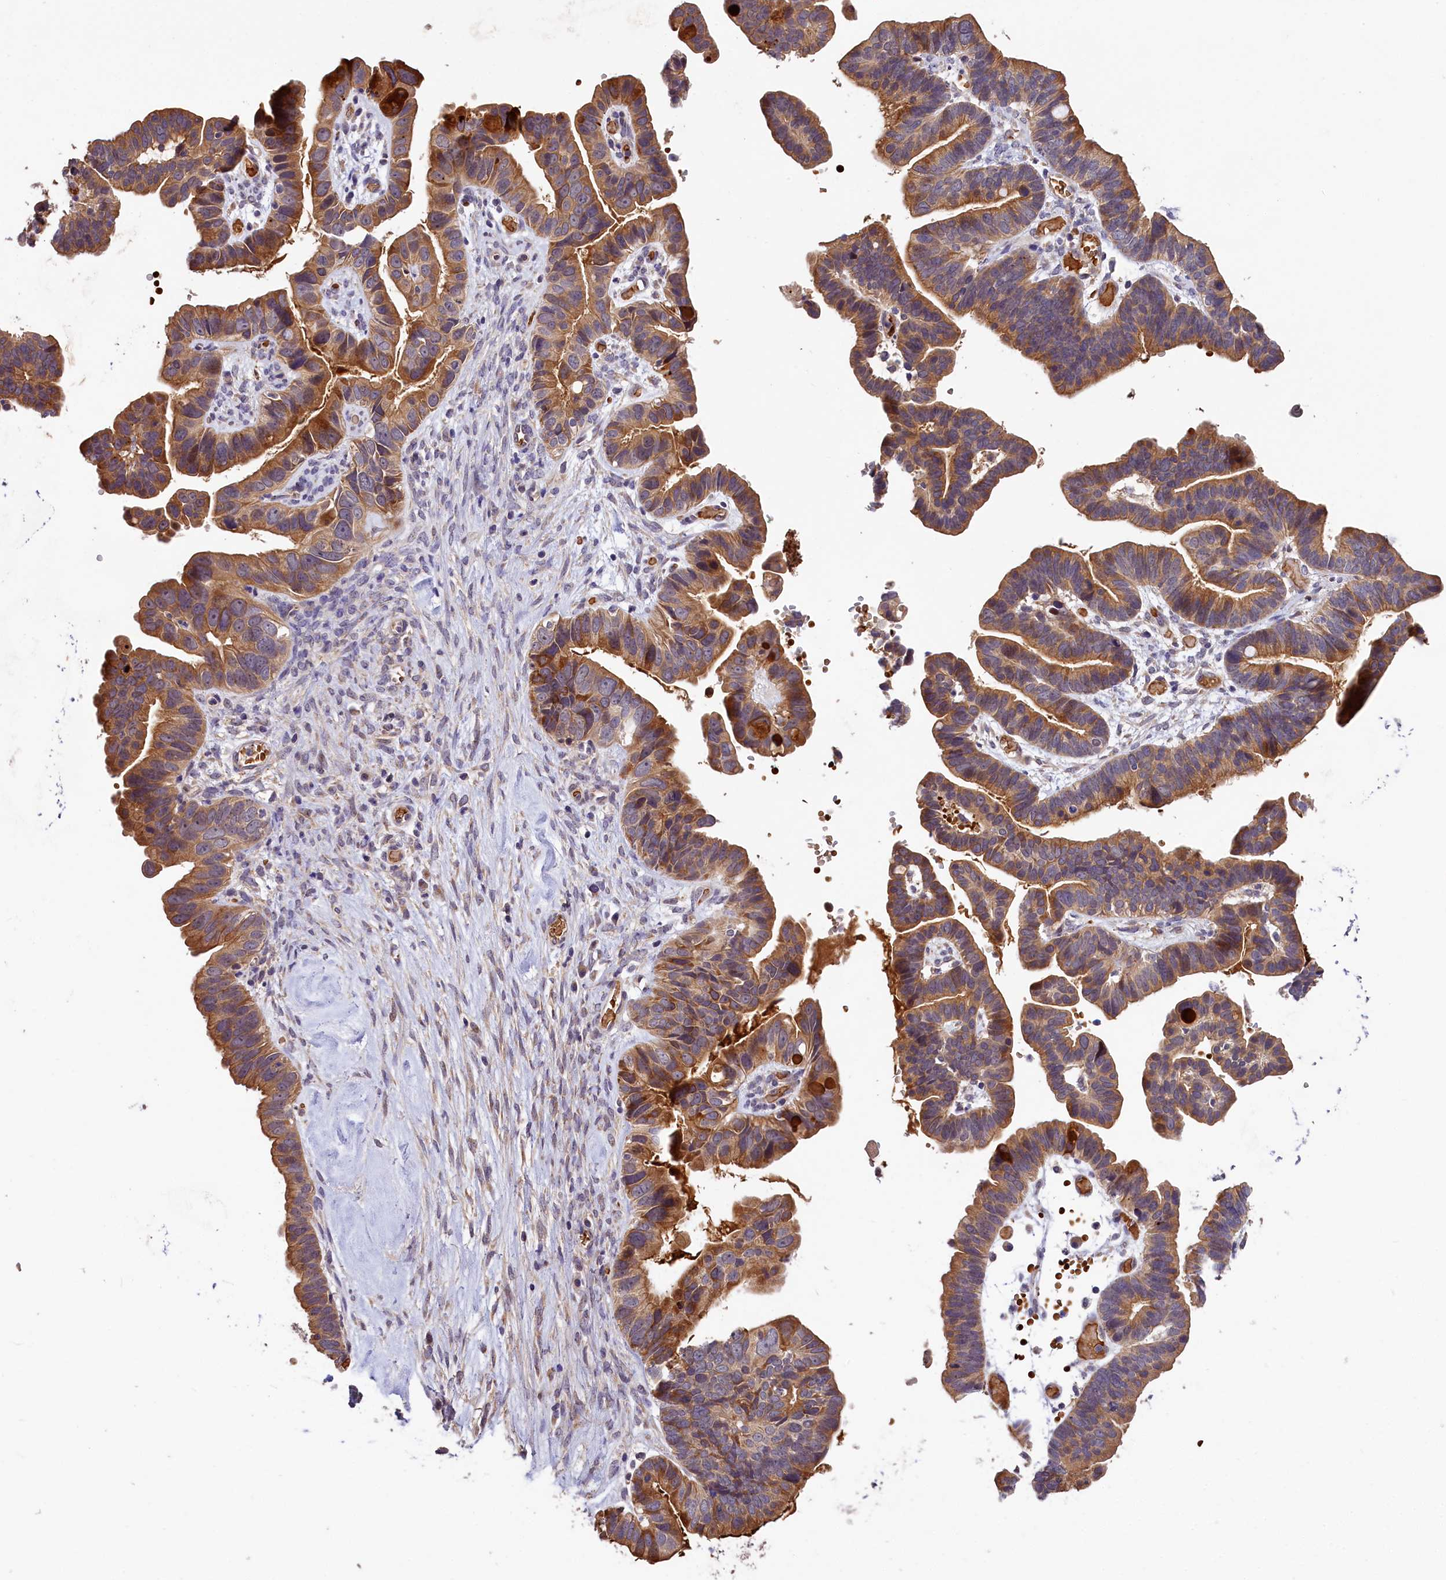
{"staining": {"intensity": "moderate", "quantity": ">75%", "location": "cytoplasmic/membranous"}, "tissue": "ovarian cancer", "cell_type": "Tumor cells", "image_type": "cancer", "snomed": [{"axis": "morphology", "description": "Cystadenocarcinoma, serous, NOS"}, {"axis": "topography", "description": "Ovary"}], "caption": "High-magnification brightfield microscopy of ovarian serous cystadenocarcinoma stained with DAB (3,3'-diaminobenzidine) (brown) and counterstained with hematoxylin (blue). tumor cells exhibit moderate cytoplasmic/membranous expression is present in about>75% of cells.", "gene": "PHAF1", "patient": {"sex": "female", "age": 56}}